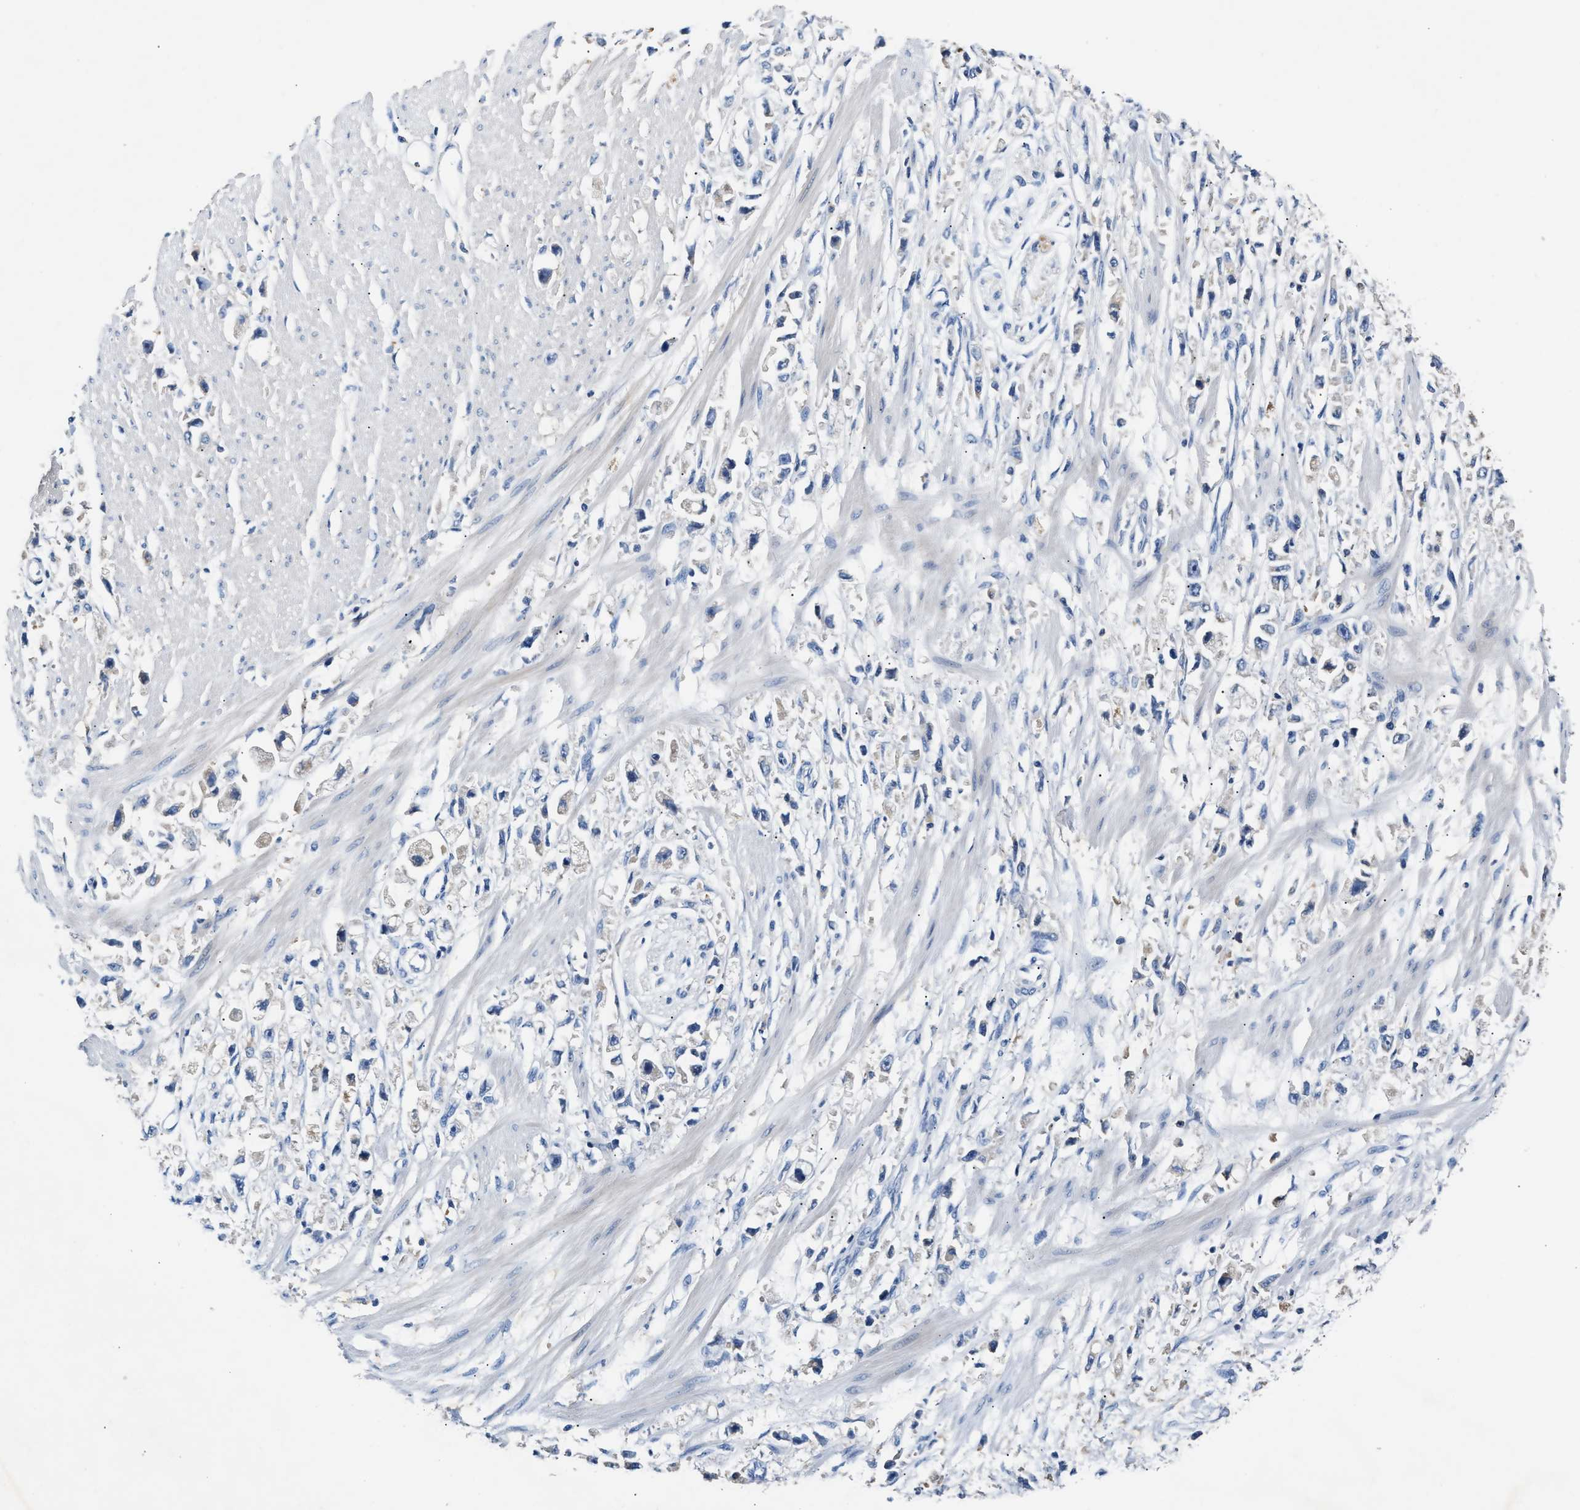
{"staining": {"intensity": "negative", "quantity": "none", "location": "none"}, "tissue": "stomach cancer", "cell_type": "Tumor cells", "image_type": "cancer", "snomed": [{"axis": "morphology", "description": "Adenocarcinoma, NOS"}, {"axis": "topography", "description": "Stomach"}], "caption": "Human adenocarcinoma (stomach) stained for a protein using IHC reveals no positivity in tumor cells.", "gene": "TUT7", "patient": {"sex": "female", "age": 59}}